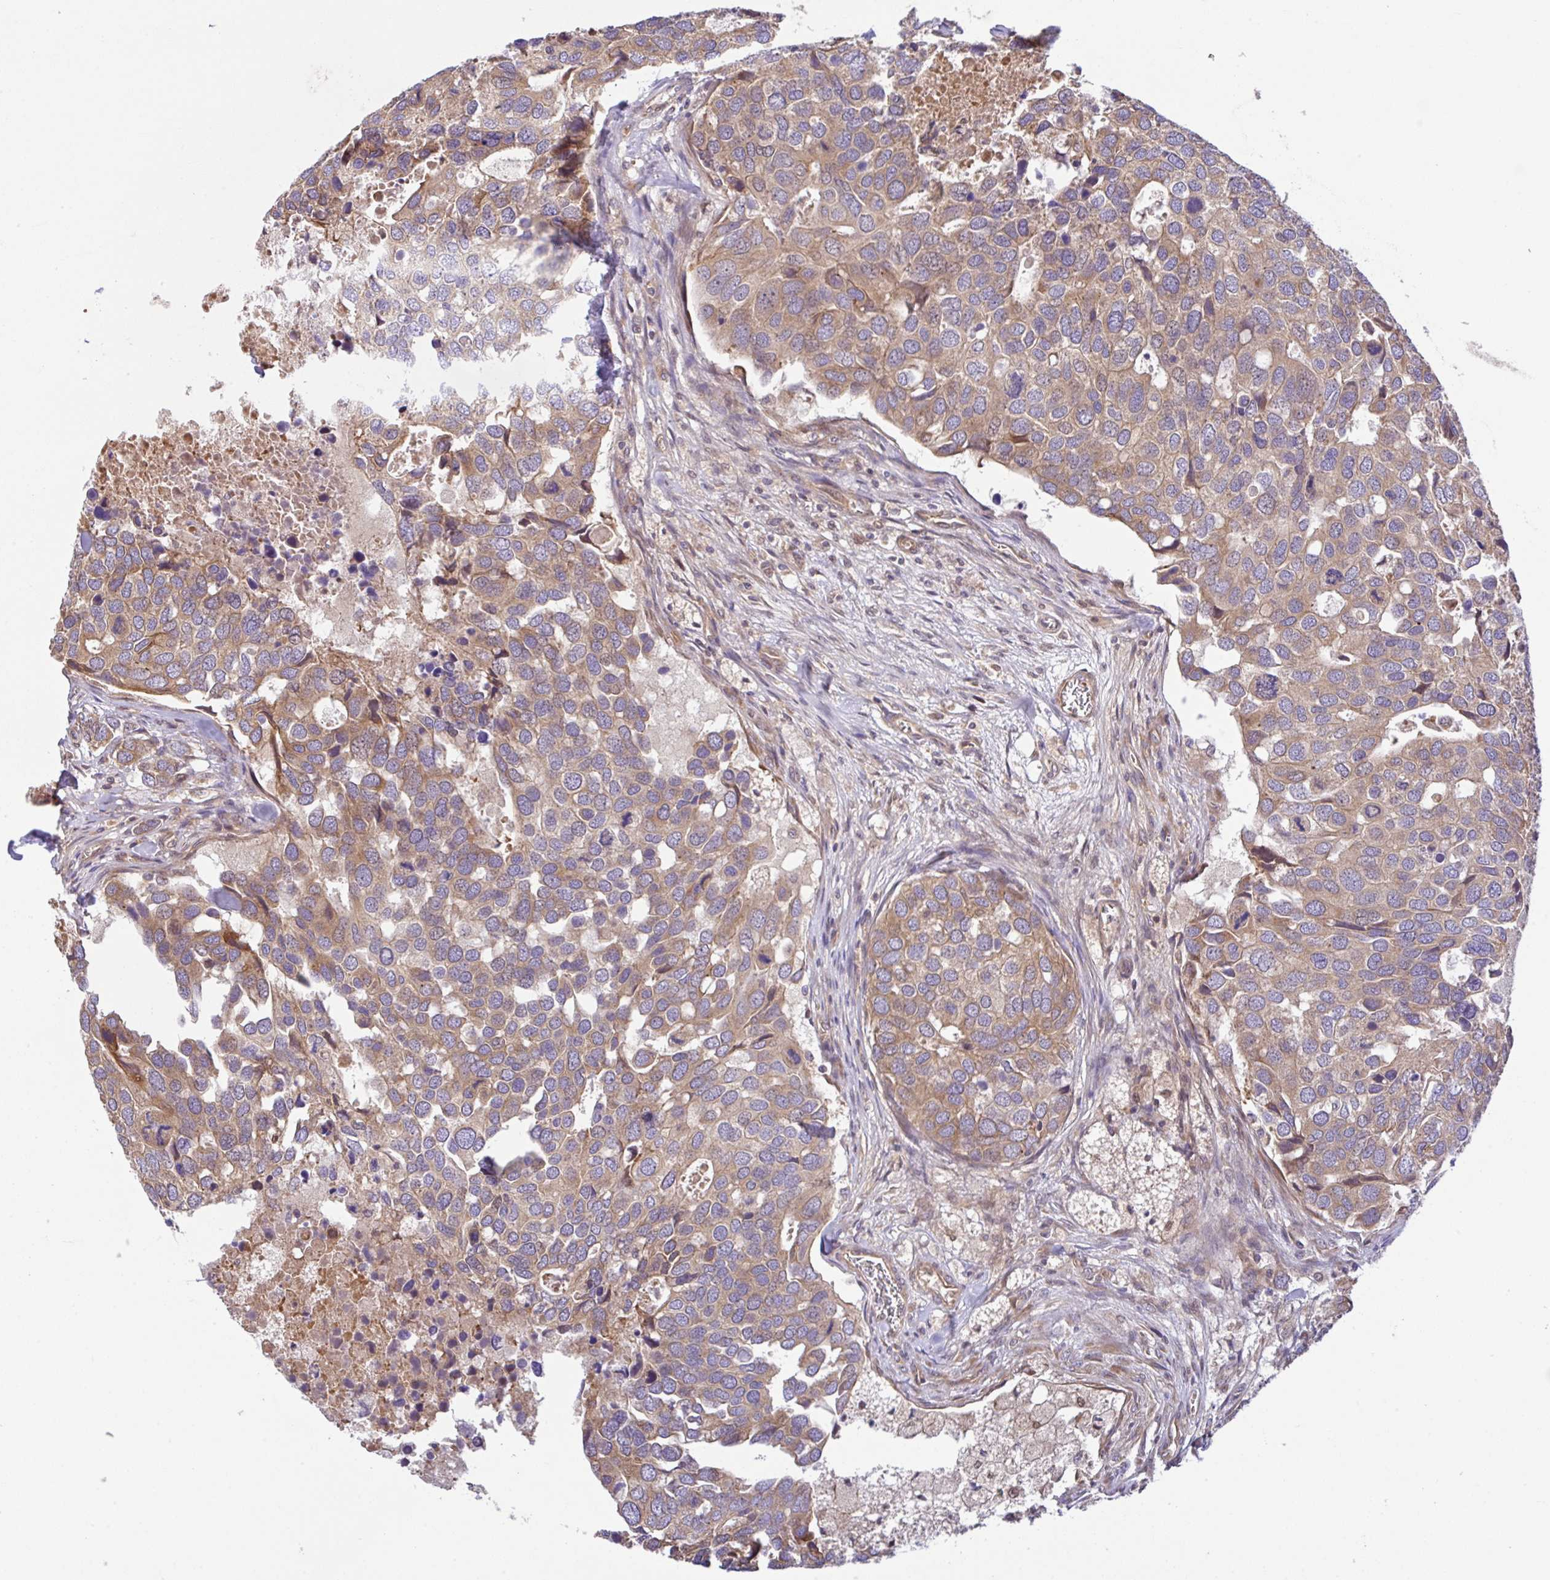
{"staining": {"intensity": "moderate", "quantity": ">75%", "location": "cytoplasmic/membranous"}, "tissue": "breast cancer", "cell_type": "Tumor cells", "image_type": "cancer", "snomed": [{"axis": "morphology", "description": "Duct carcinoma"}, {"axis": "topography", "description": "Breast"}], "caption": "The photomicrograph displays a brown stain indicating the presence of a protein in the cytoplasmic/membranous of tumor cells in infiltrating ductal carcinoma (breast). Using DAB (3,3'-diaminobenzidine) (brown) and hematoxylin (blue) stains, captured at high magnification using brightfield microscopy.", "gene": "UBE4A", "patient": {"sex": "female", "age": 83}}